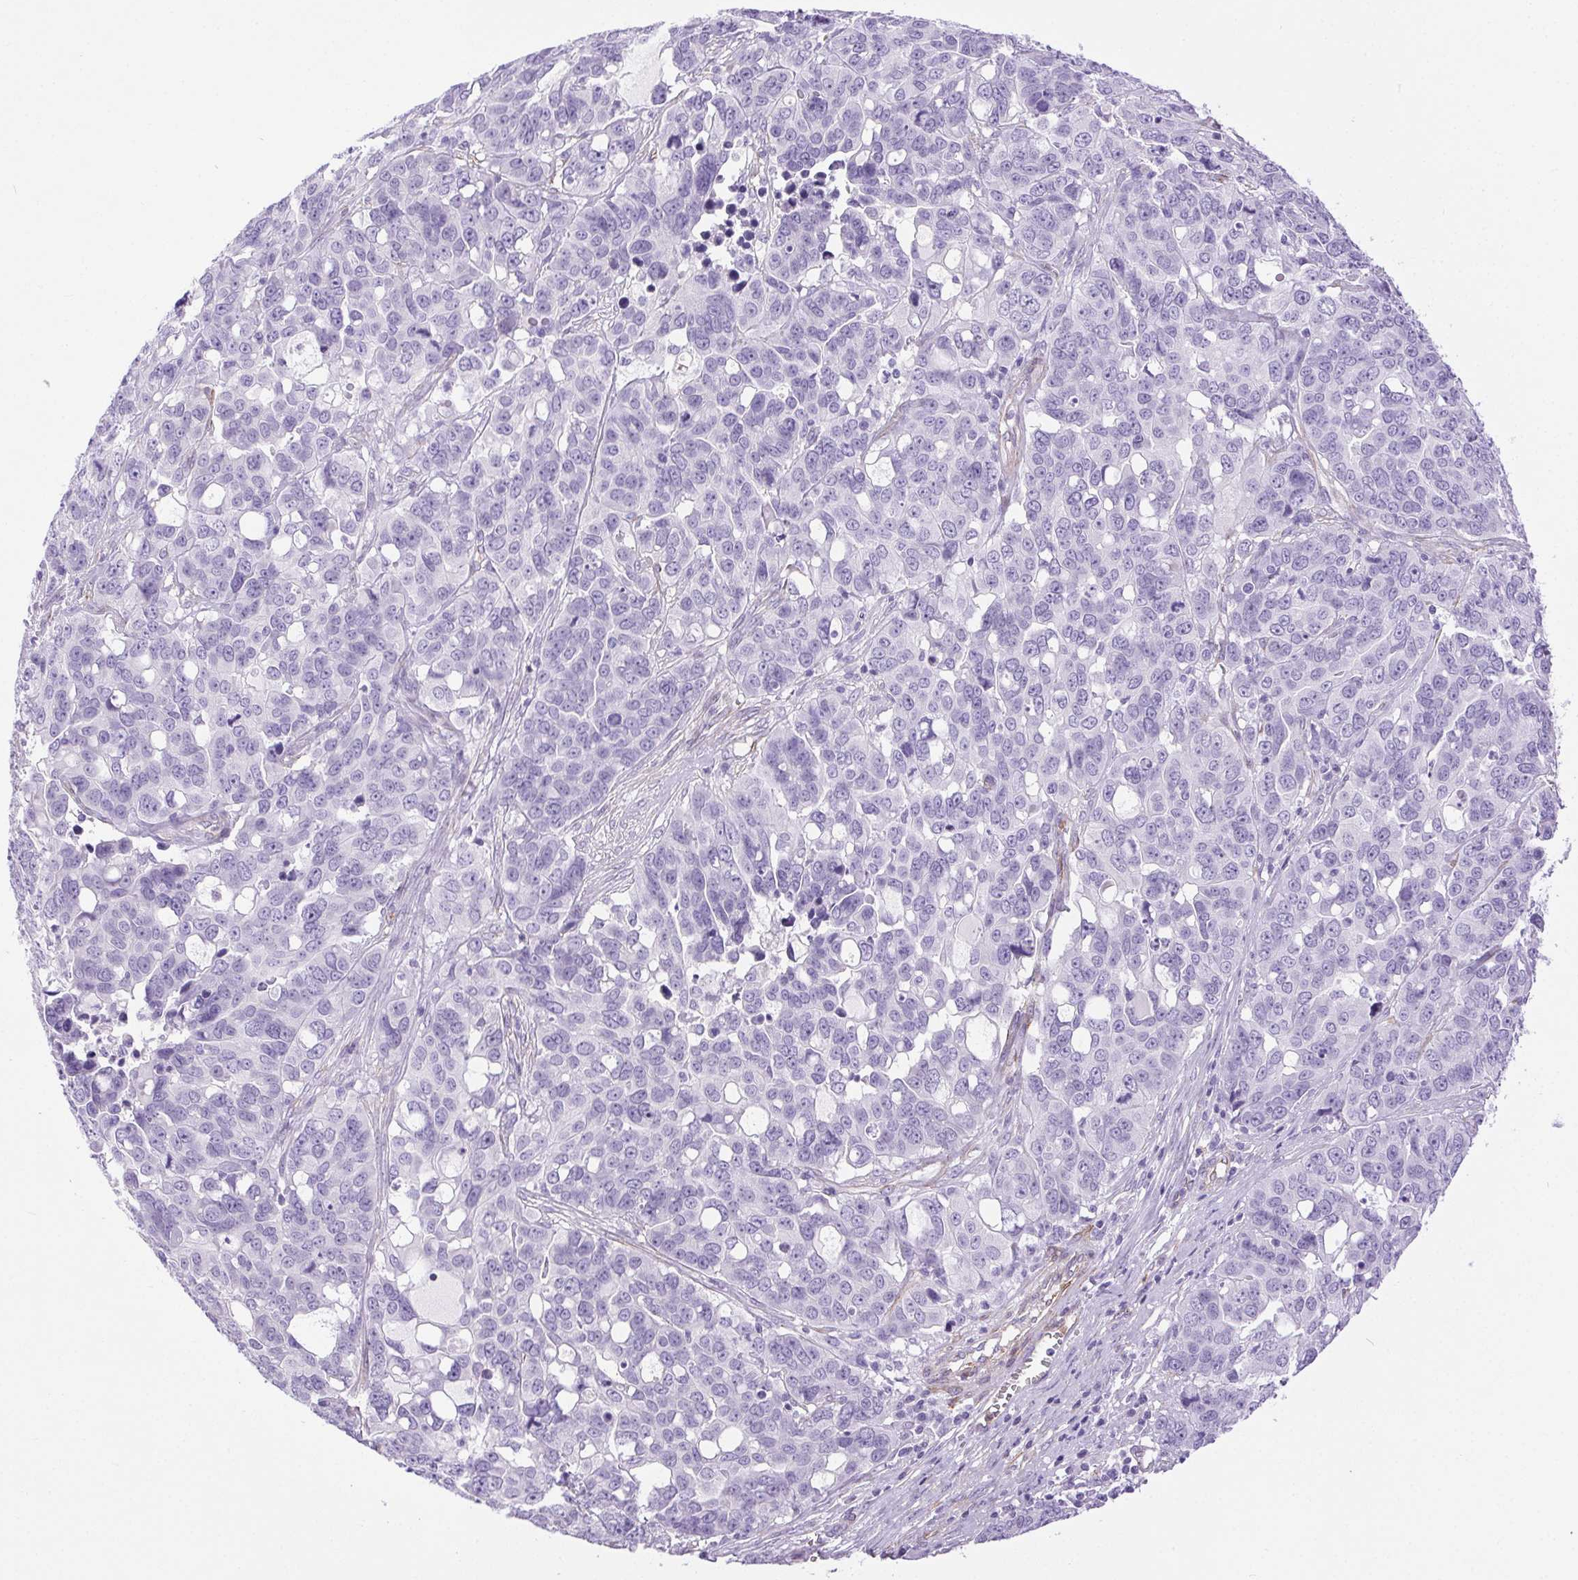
{"staining": {"intensity": "negative", "quantity": "none", "location": "none"}, "tissue": "ovarian cancer", "cell_type": "Tumor cells", "image_type": "cancer", "snomed": [{"axis": "morphology", "description": "Carcinoma, endometroid"}, {"axis": "topography", "description": "Ovary"}], "caption": "Histopathology image shows no protein expression in tumor cells of ovarian cancer (endometroid carcinoma) tissue. (DAB immunohistochemistry (IHC) visualized using brightfield microscopy, high magnification).", "gene": "SHCBP1L", "patient": {"sex": "female", "age": 78}}